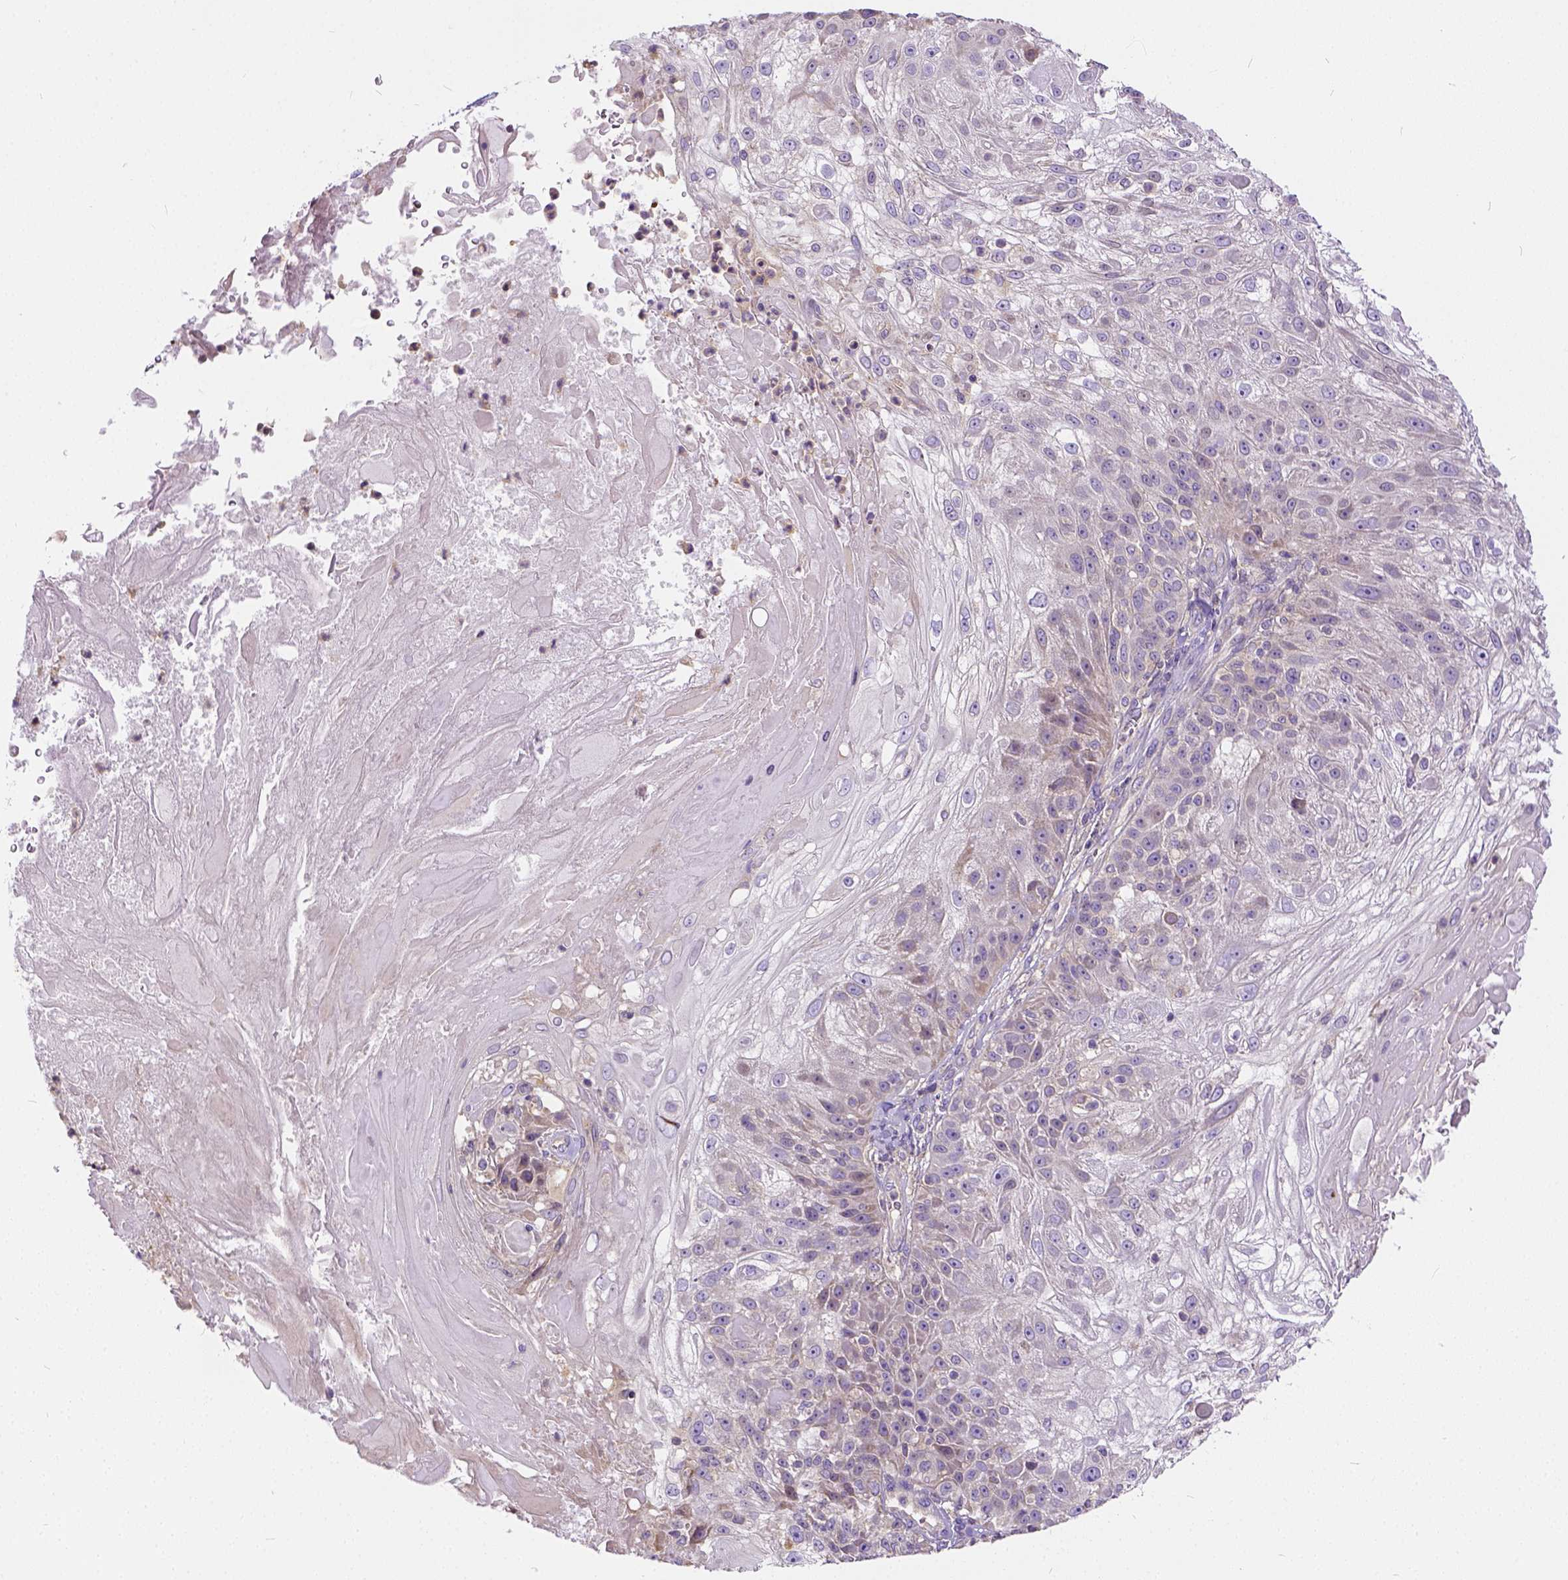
{"staining": {"intensity": "weak", "quantity": "<25%", "location": "cytoplasmic/membranous"}, "tissue": "skin cancer", "cell_type": "Tumor cells", "image_type": "cancer", "snomed": [{"axis": "morphology", "description": "Normal tissue, NOS"}, {"axis": "morphology", "description": "Squamous cell carcinoma, NOS"}, {"axis": "topography", "description": "Skin"}], "caption": "Tumor cells are negative for protein expression in human squamous cell carcinoma (skin).", "gene": "CADM4", "patient": {"sex": "female", "age": 83}}